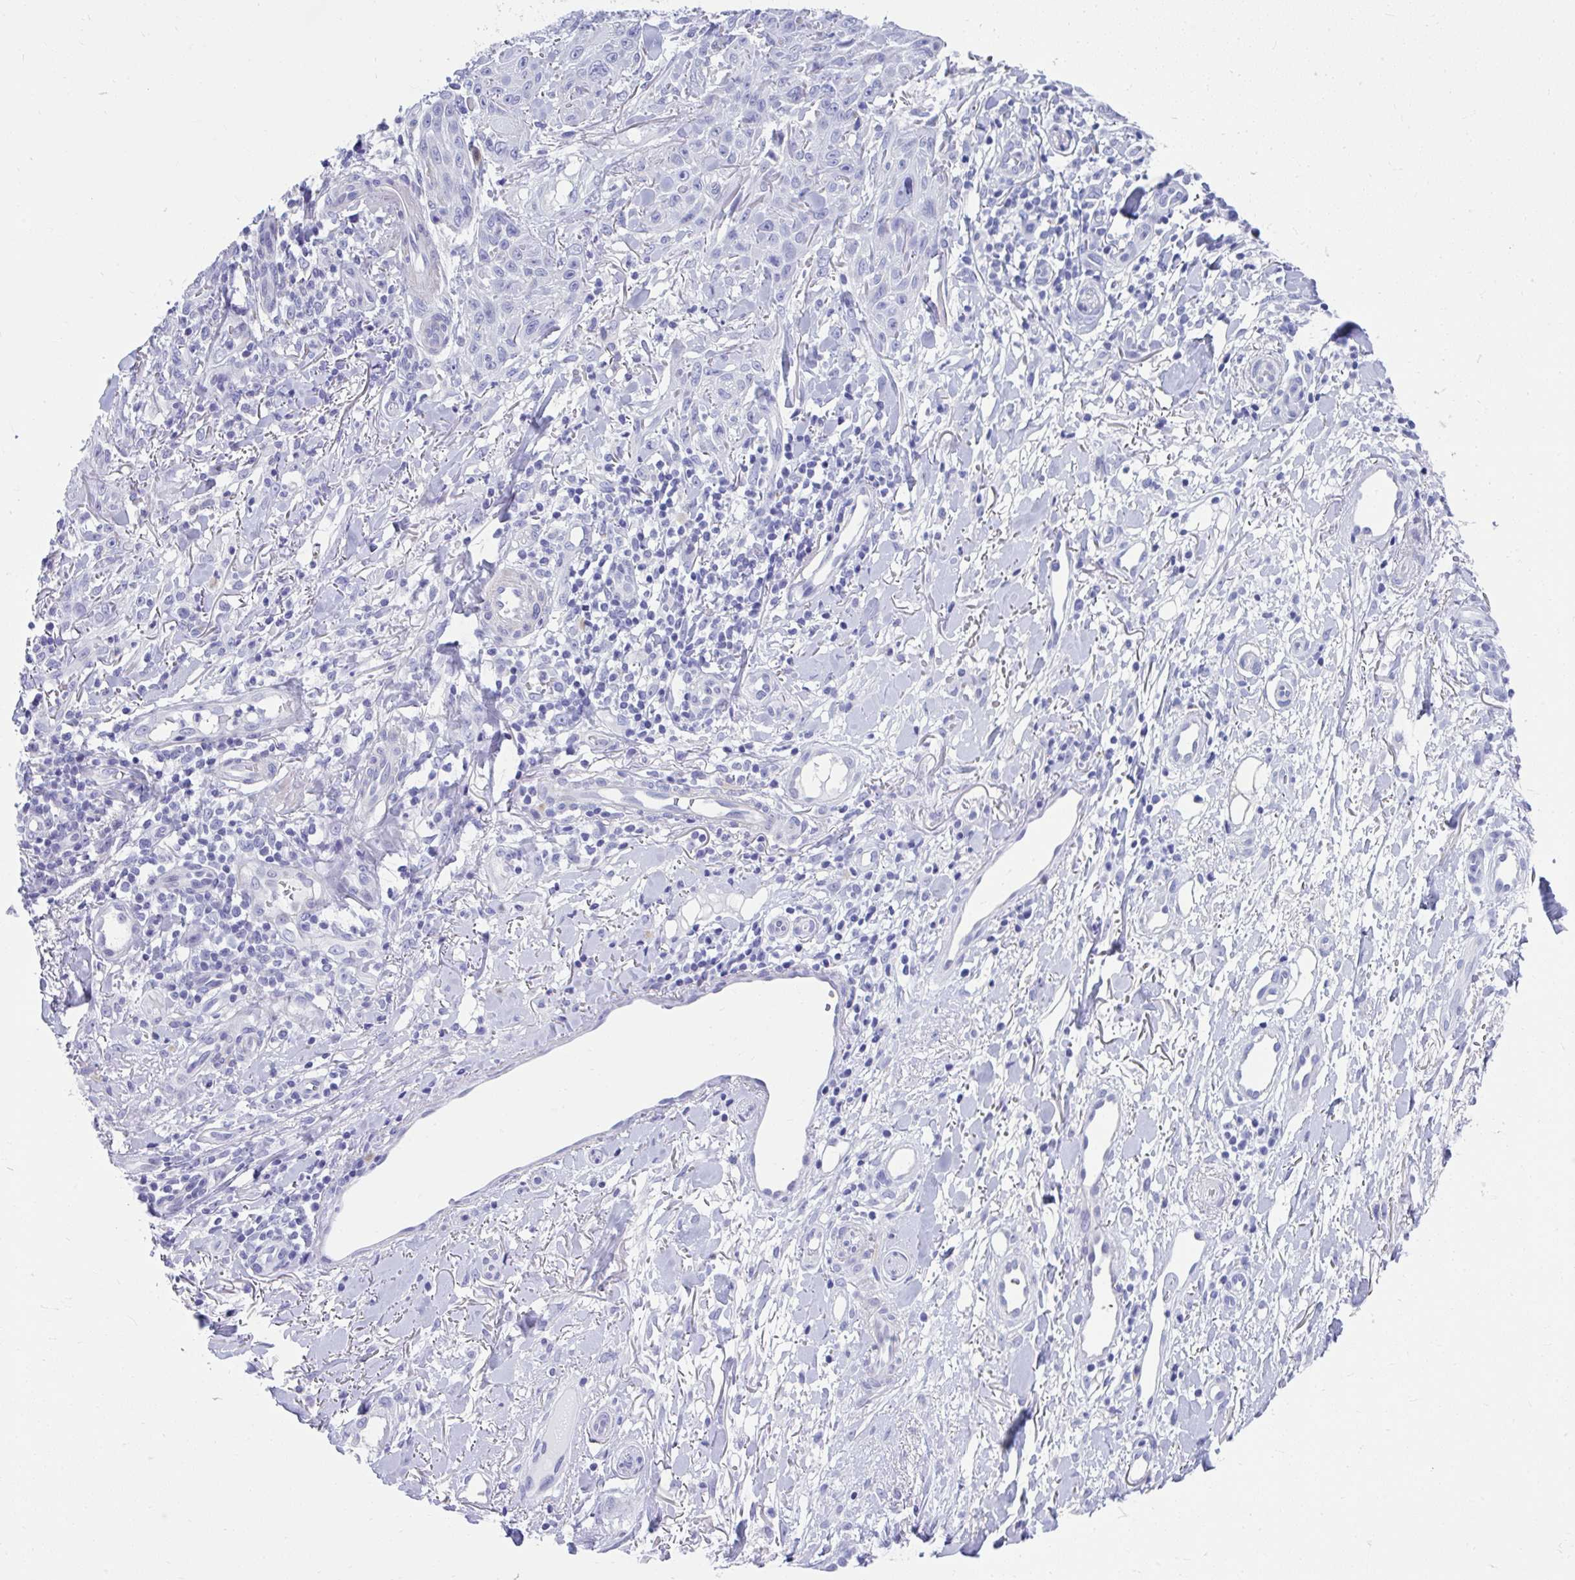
{"staining": {"intensity": "negative", "quantity": "none", "location": "none"}, "tissue": "skin cancer", "cell_type": "Tumor cells", "image_type": "cancer", "snomed": [{"axis": "morphology", "description": "Squamous cell carcinoma, NOS"}, {"axis": "topography", "description": "Skin"}], "caption": "This is an IHC micrograph of human squamous cell carcinoma (skin). There is no positivity in tumor cells.", "gene": "ISL1", "patient": {"sex": "male", "age": 86}}